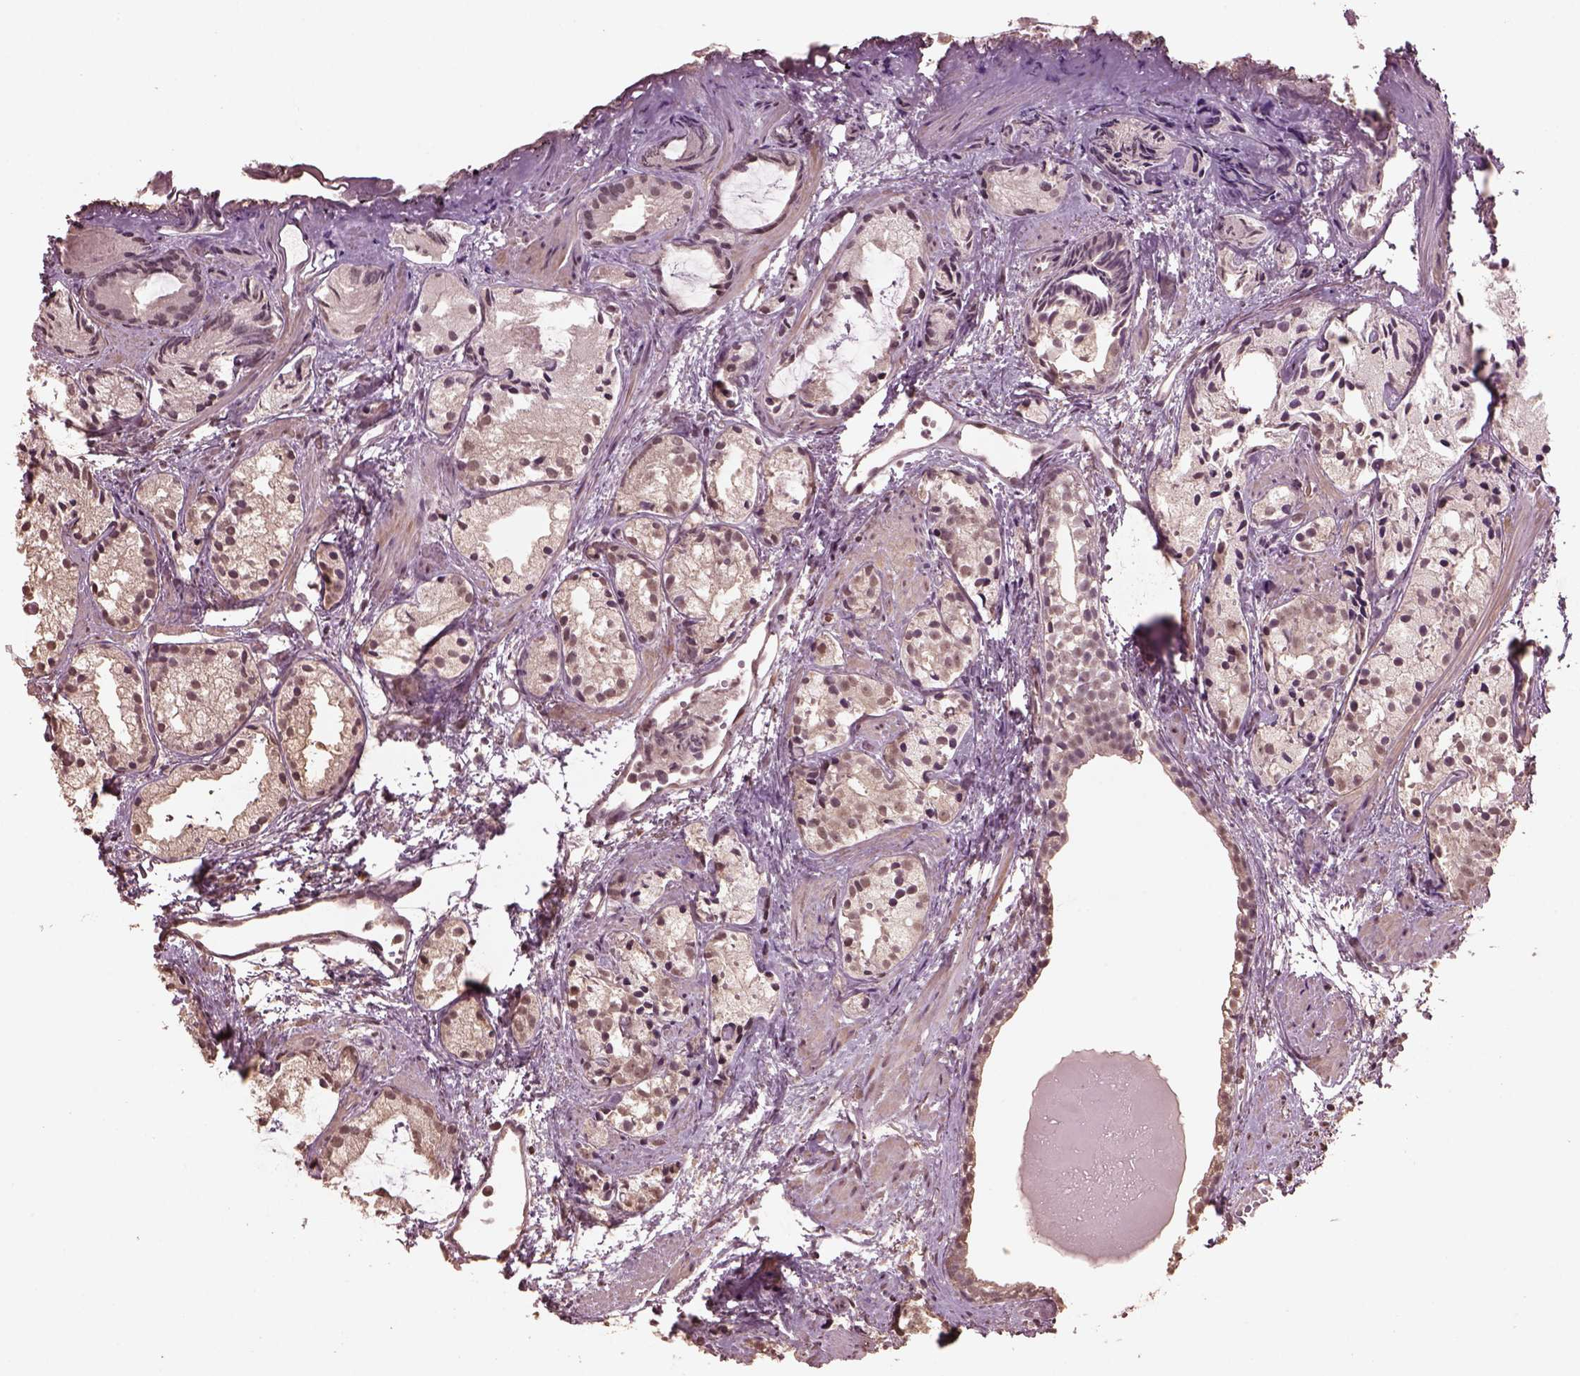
{"staining": {"intensity": "weak", "quantity": "25%-75%", "location": "nuclear"}, "tissue": "prostate cancer", "cell_type": "Tumor cells", "image_type": "cancer", "snomed": [{"axis": "morphology", "description": "Adenocarcinoma, High grade"}, {"axis": "topography", "description": "Prostate"}], "caption": "High-magnification brightfield microscopy of prostate high-grade adenocarcinoma stained with DAB (3,3'-diaminobenzidine) (brown) and counterstained with hematoxylin (blue). tumor cells exhibit weak nuclear staining is appreciated in approximately25%-75% of cells. The protein of interest is shown in brown color, while the nuclei are stained blue.", "gene": "CPT1C", "patient": {"sex": "male", "age": 85}}